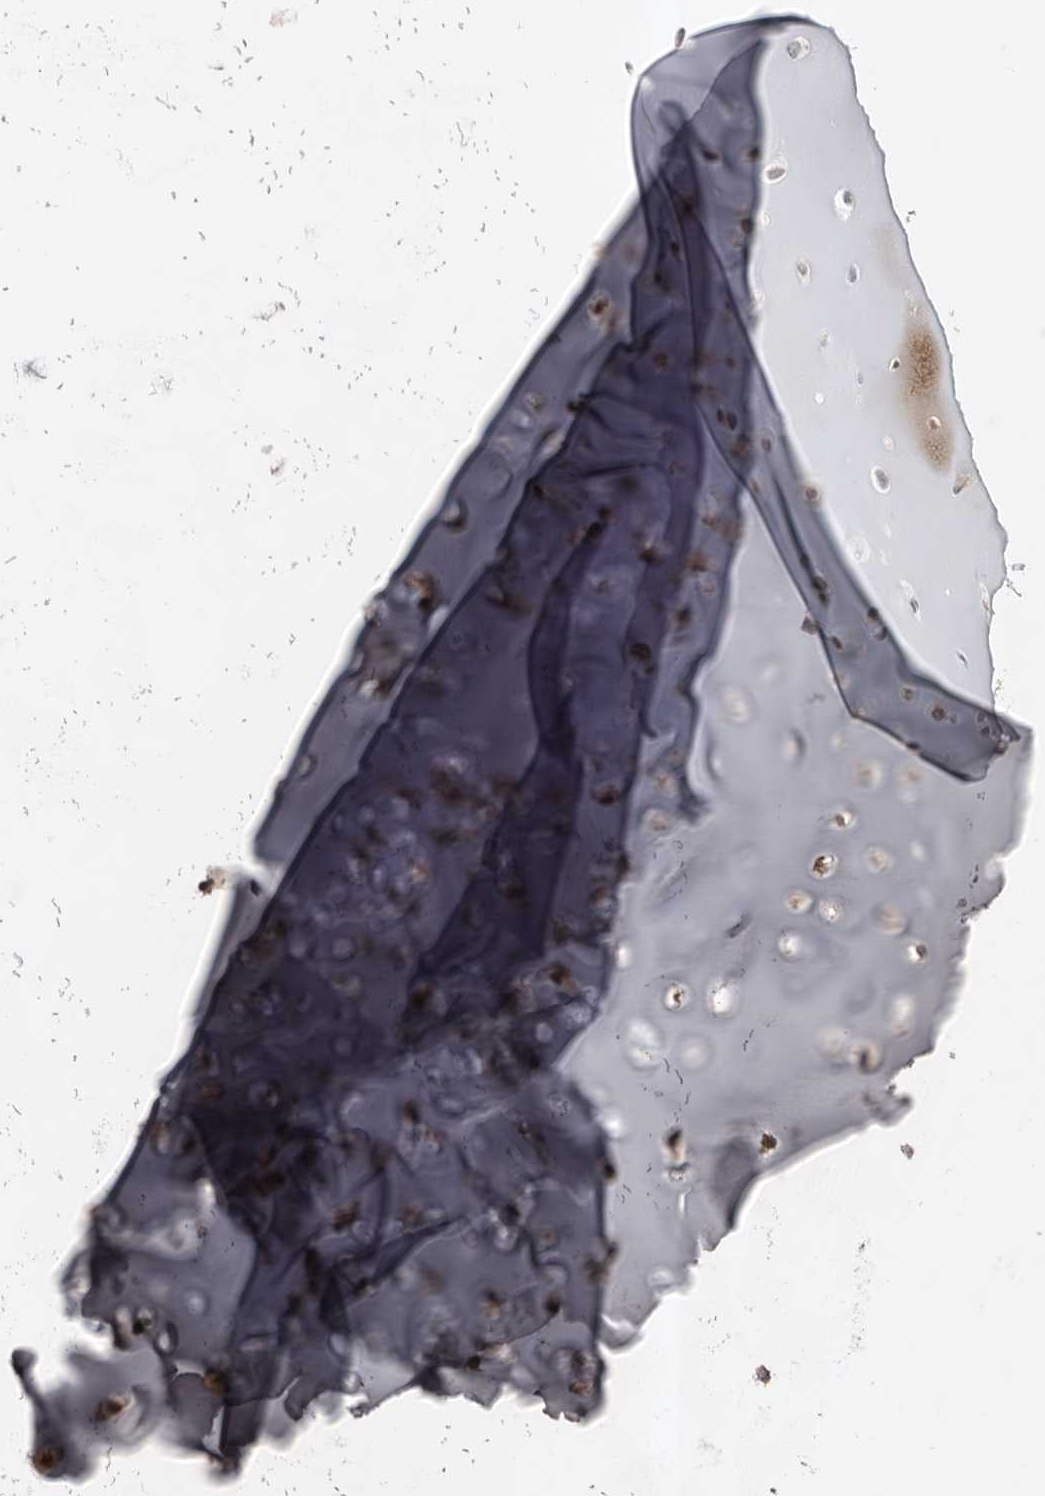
{"staining": {"intensity": "weak", "quantity": ">75%", "location": "cytoplasmic/membranous"}, "tissue": "soft tissue", "cell_type": "Chondrocytes", "image_type": "normal", "snomed": [{"axis": "morphology", "description": "Normal tissue, NOS"}, {"axis": "morphology", "description": "Basal cell carcinoma"}, {"axis": "topography", "description": "Cartilage tissue"}, {"axis": "topography", "description": "Nasopharynx"}, {"axis": "topography", "description": "Oral tissue"}], "caption": "Unremarkable soft tissue reveals weak cytoplasmic/membranous expression in about >75% of chondrocytes.", "gene": "CCDC190", "patient": {"sex": "female", "age": 77}}